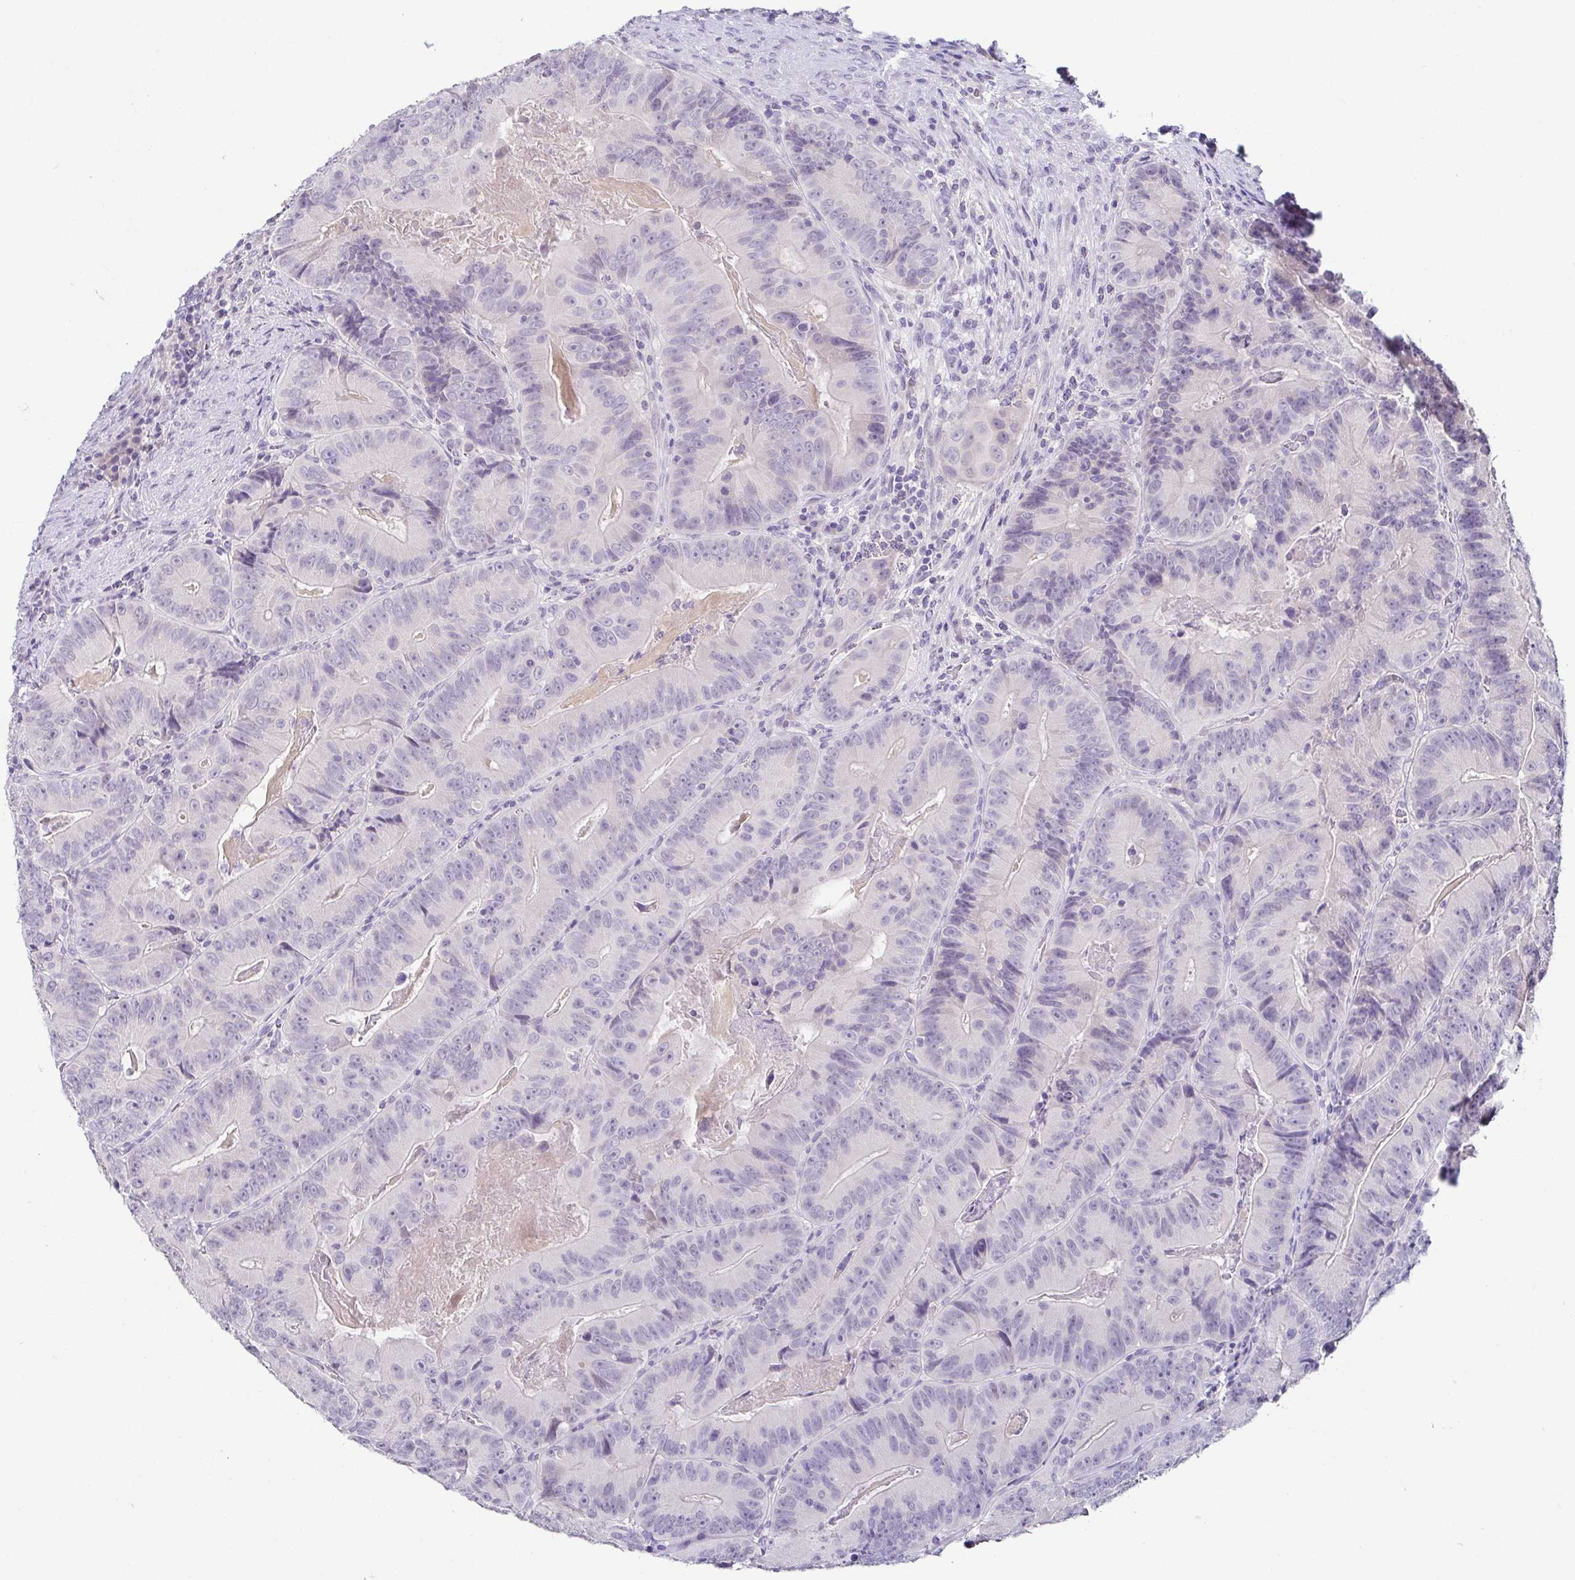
{"staining": {"intensity": "negative", "quantity": "none", "location": "none"}, "tissue": "colorectal cancer", "cell_type": "Tumor cells", "image_type": "cancer", "snomed": [{"axis": "morphology", "description": "Adenocarcinoma, NOS"}, {"axis": "topography", "description": "Colon"}], "caption": "Immunohistochemistry (IHC) of colorectal adenocarcinoma displays no positivity in tumor cells. (Immunohistochemistry, brightfield microscopy, high magnification).", "gene": "TP73", "patient": {"sex": "female", "age": 86}}